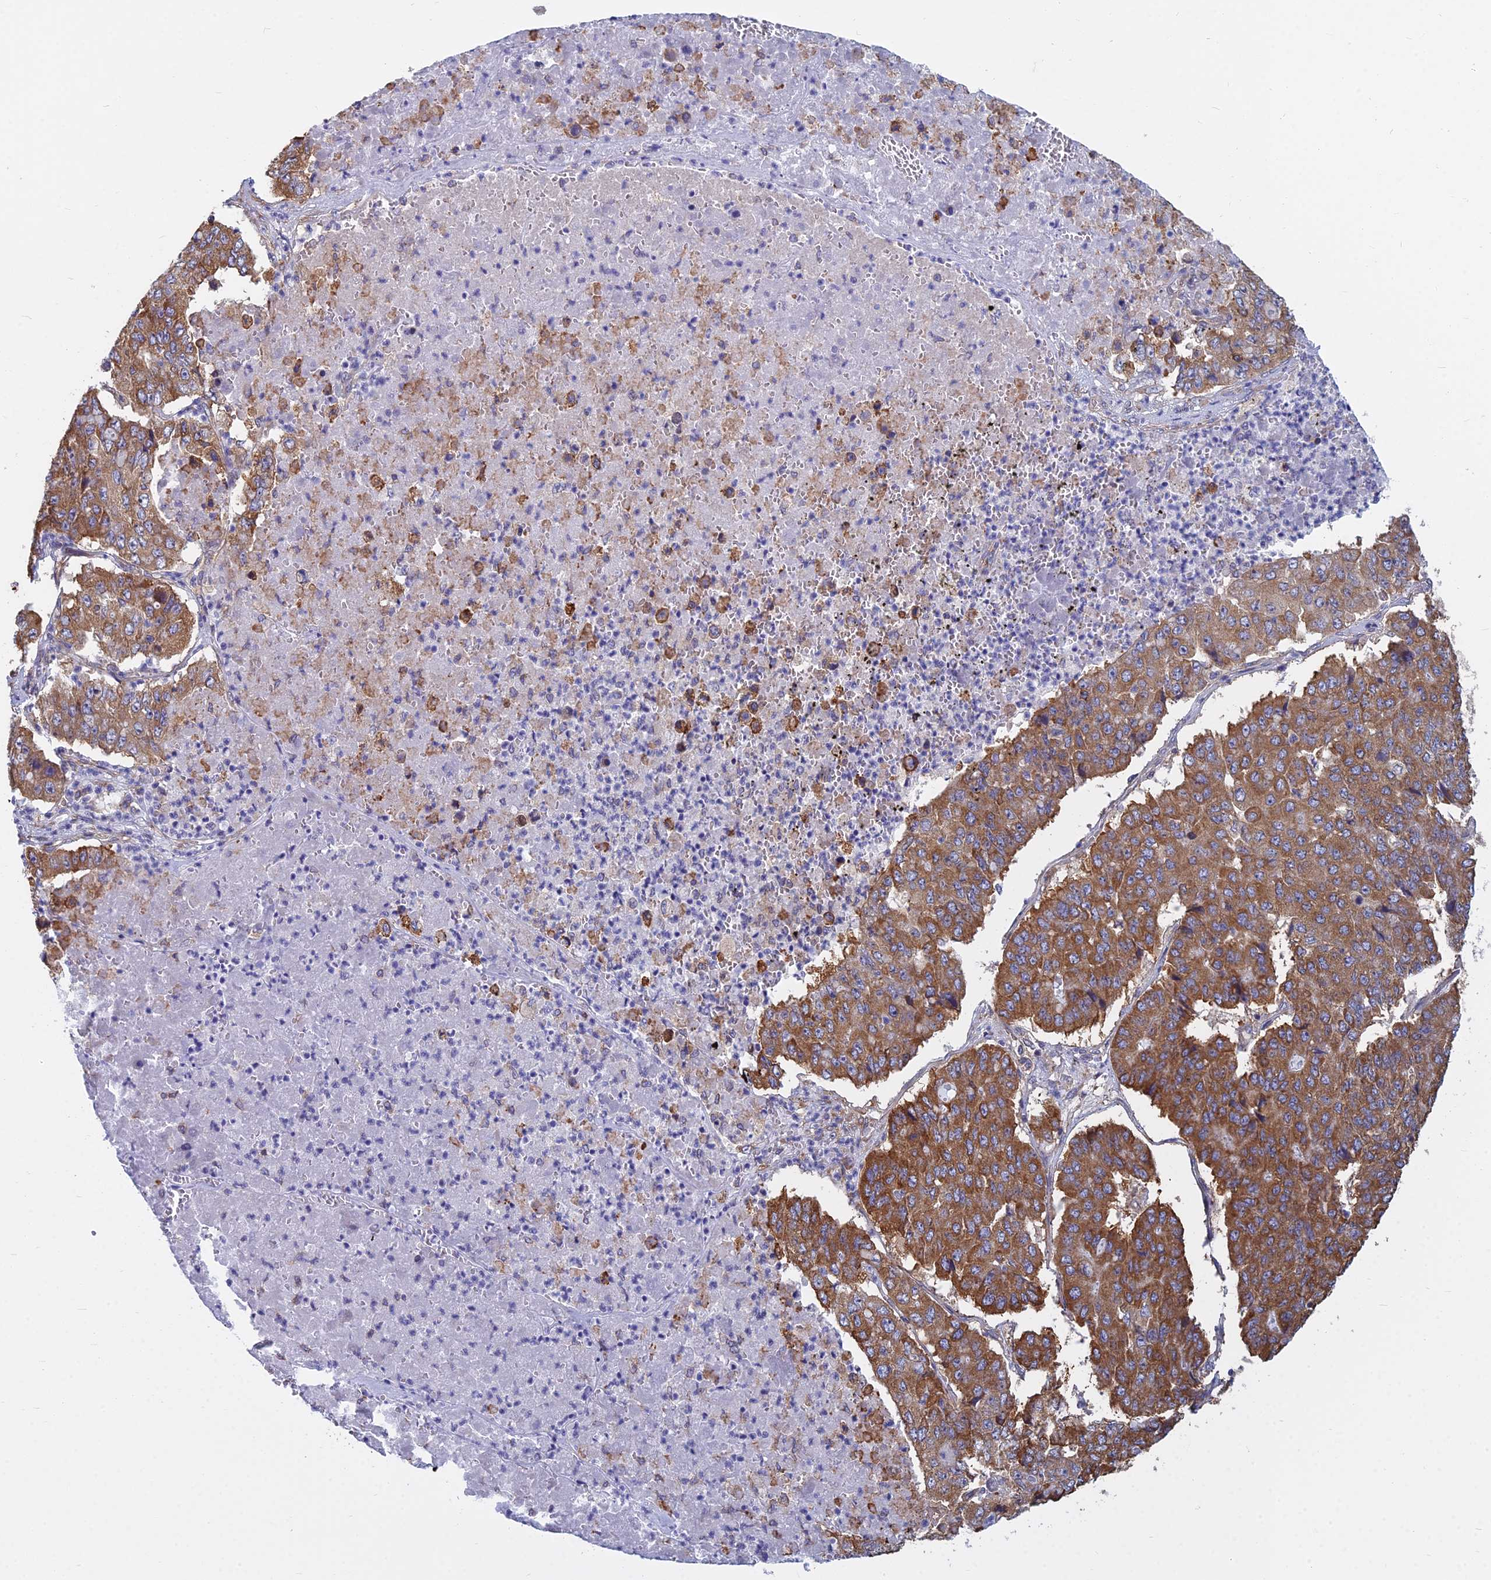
{"staining": {"intensity": "moderate", "quantity": "25%-75%", "location": "cytoplasmic/membranous"}, "tissue": "pancreatic cancer", "cell_type": "Tumor cells", "image_type": "cancer", "snomed": [{"axis": "morphology", "description": "Adenocarcinoma, NOS"}, {"axis": "topography", "description": "Pancreas"}], "caption": "Pancreatic adenocarcinoma was stained to show a protein in brown. There is medium levels of moderate cytoplasmic/membranous expression in approximately 25%-75% of tumor cells.", "gene": "KIAA1143", "patient": {"sex": "male", "age": 50}}